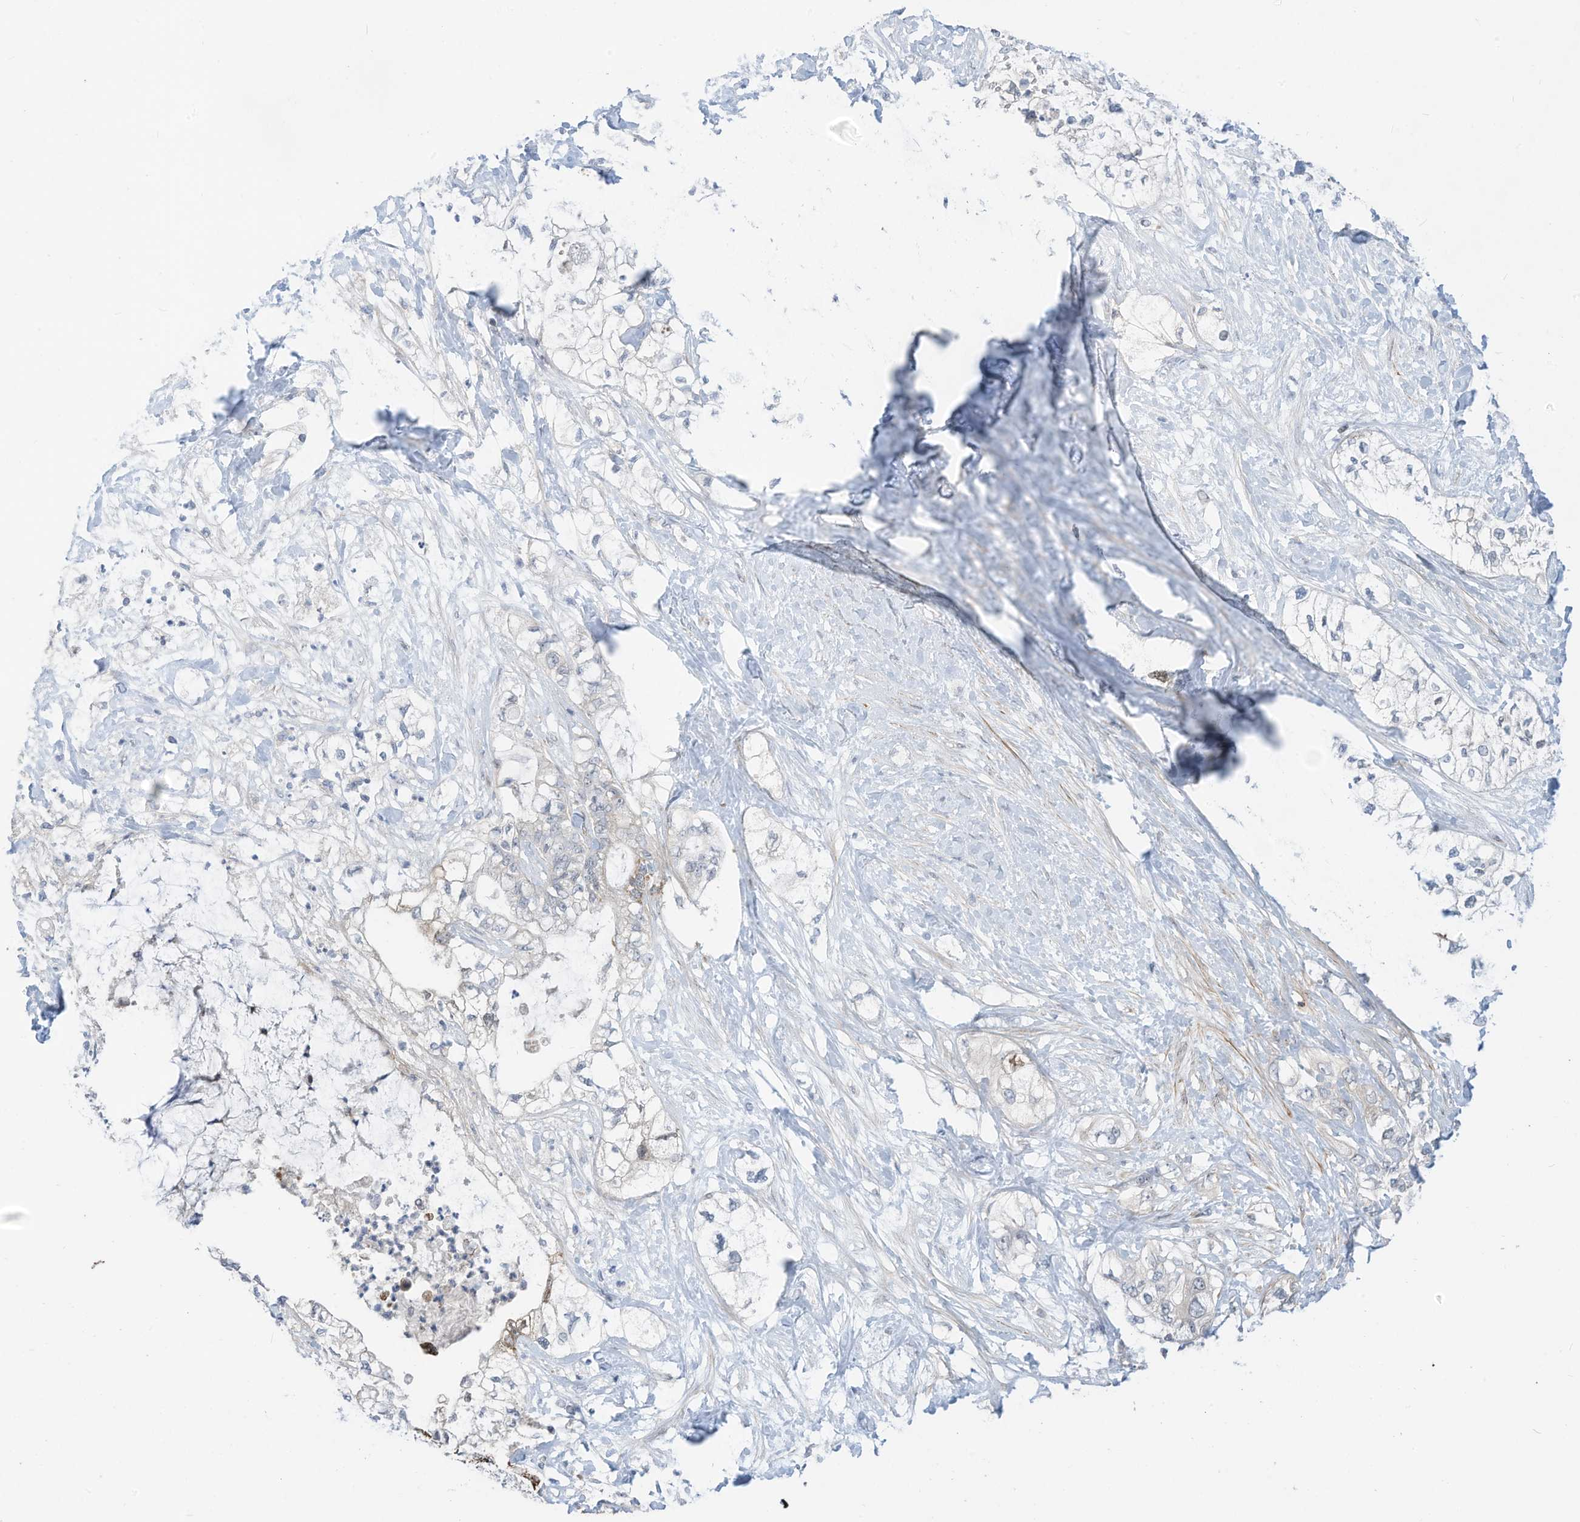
{"staining": {"intensity": "negative", "quantity": "none", "location": "none"}, "tissue": "pancreatic cancer", "cell_type": "Tumor cells", "image_type": "cancer", "snomed": [{"axis": "morphology", "description": "Adenocarcinoma, NOS"}, {"axis": "topography", "description": "Pancreas"}], "caption": "This is a histopathology image of immunohistochemistry staining of pancreatic cancer (adenocarcinoma), which shows no positivity in tumor cells.", "gene": "GPATCH3", "patient": {"sex": "male", "age": 70}}